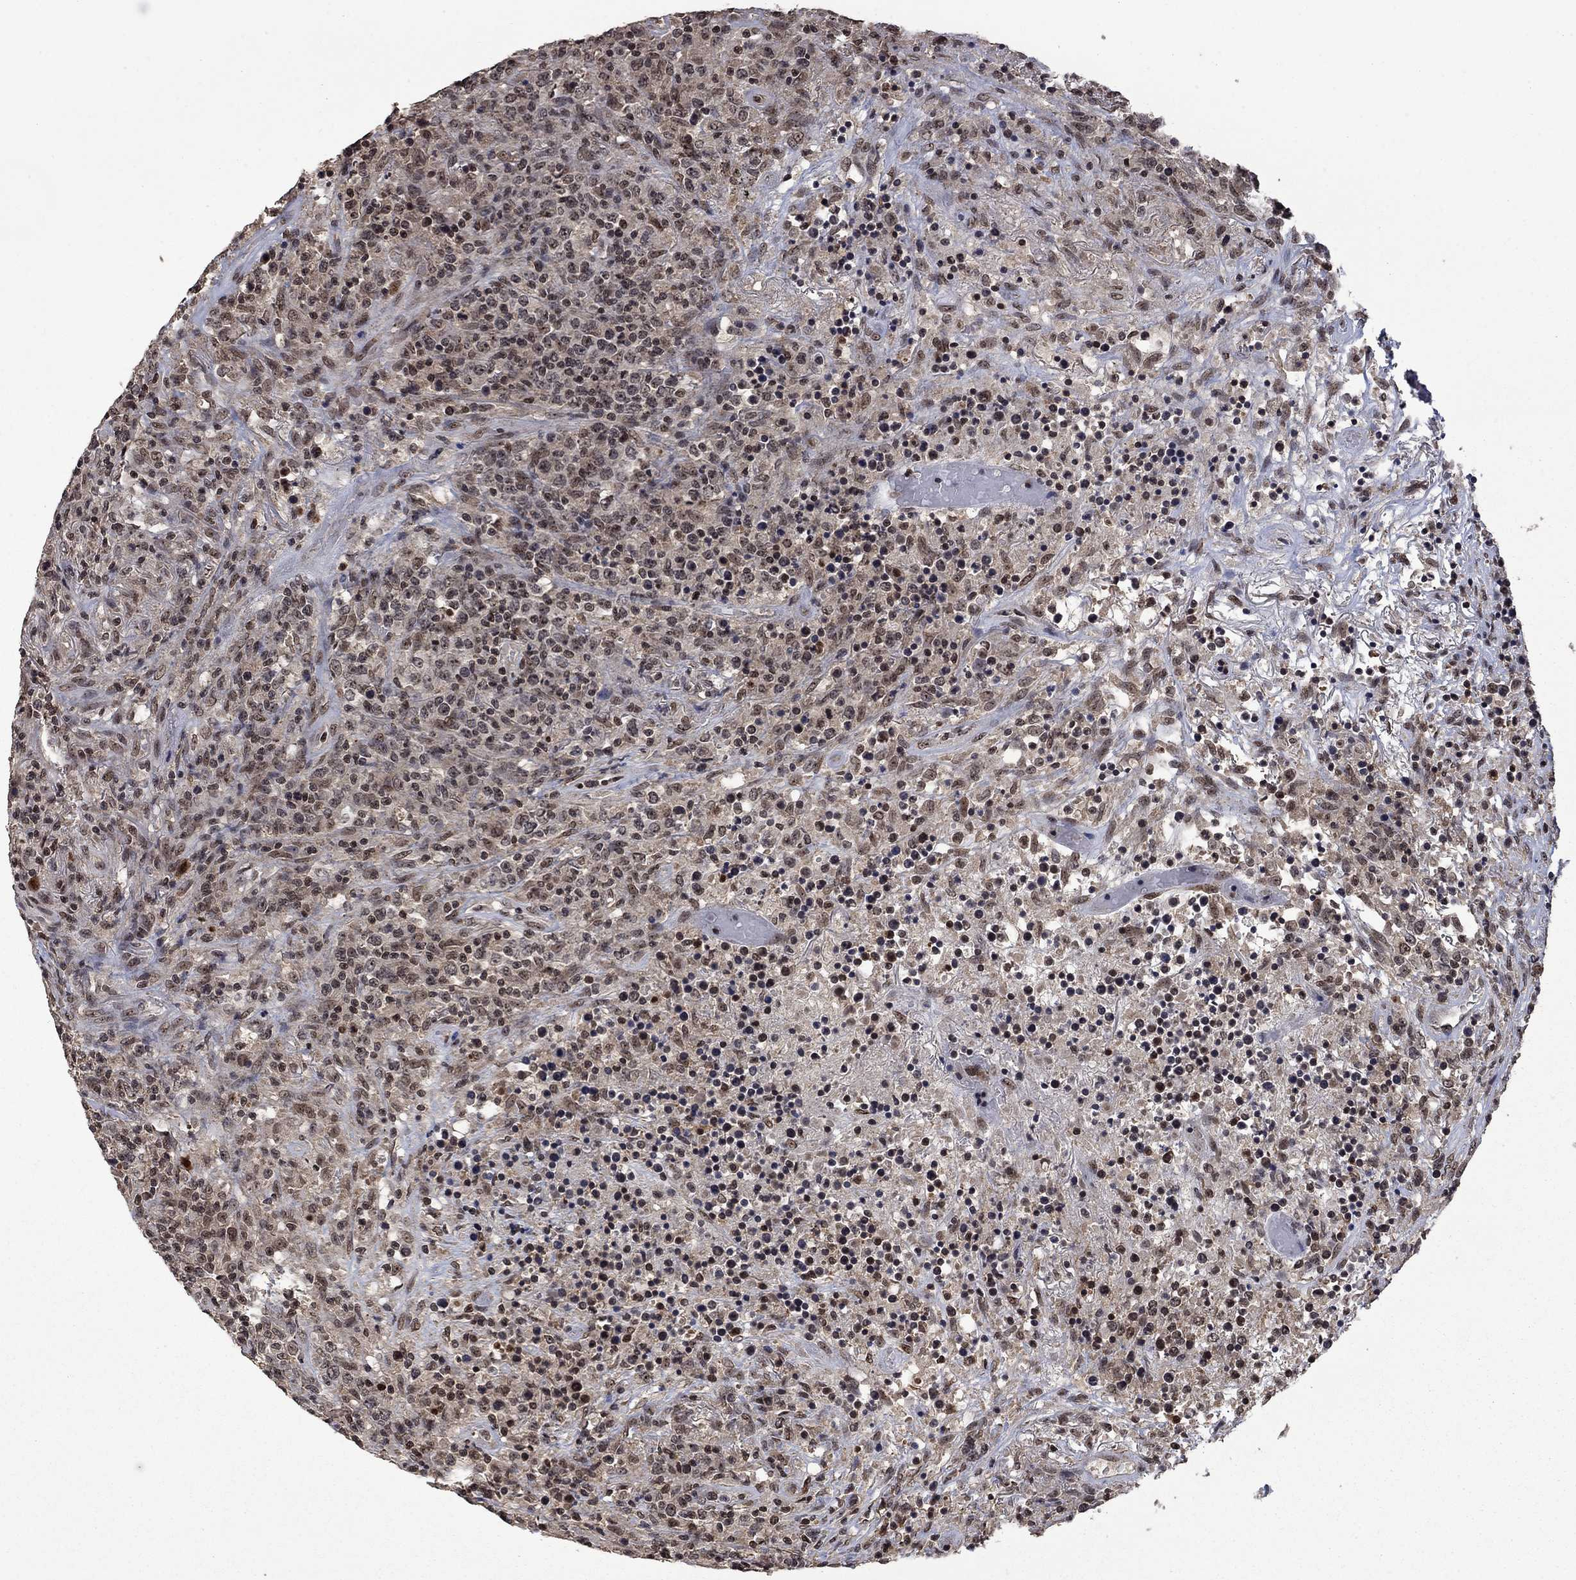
{"staining": {"intensity": "negative", "quantity": "none", "location": "none"}, "tissue": "lymphoma", "cell_type": "Tumor cells", "image_type": "cancer", "snomed": [{"axis": "morphology", "description": "Malignant lymphoma, non-Hodgkin's type, High grade"}, {"axis": "topography", "description": "Lung"}], "caption": "High power microscopy micrograph of an immunohistochemistry micrograph of lymphoma, revealing no significant staining in tumor cells.", "gene": "FBL", "patient": {"sex": "male", "age": 79}}